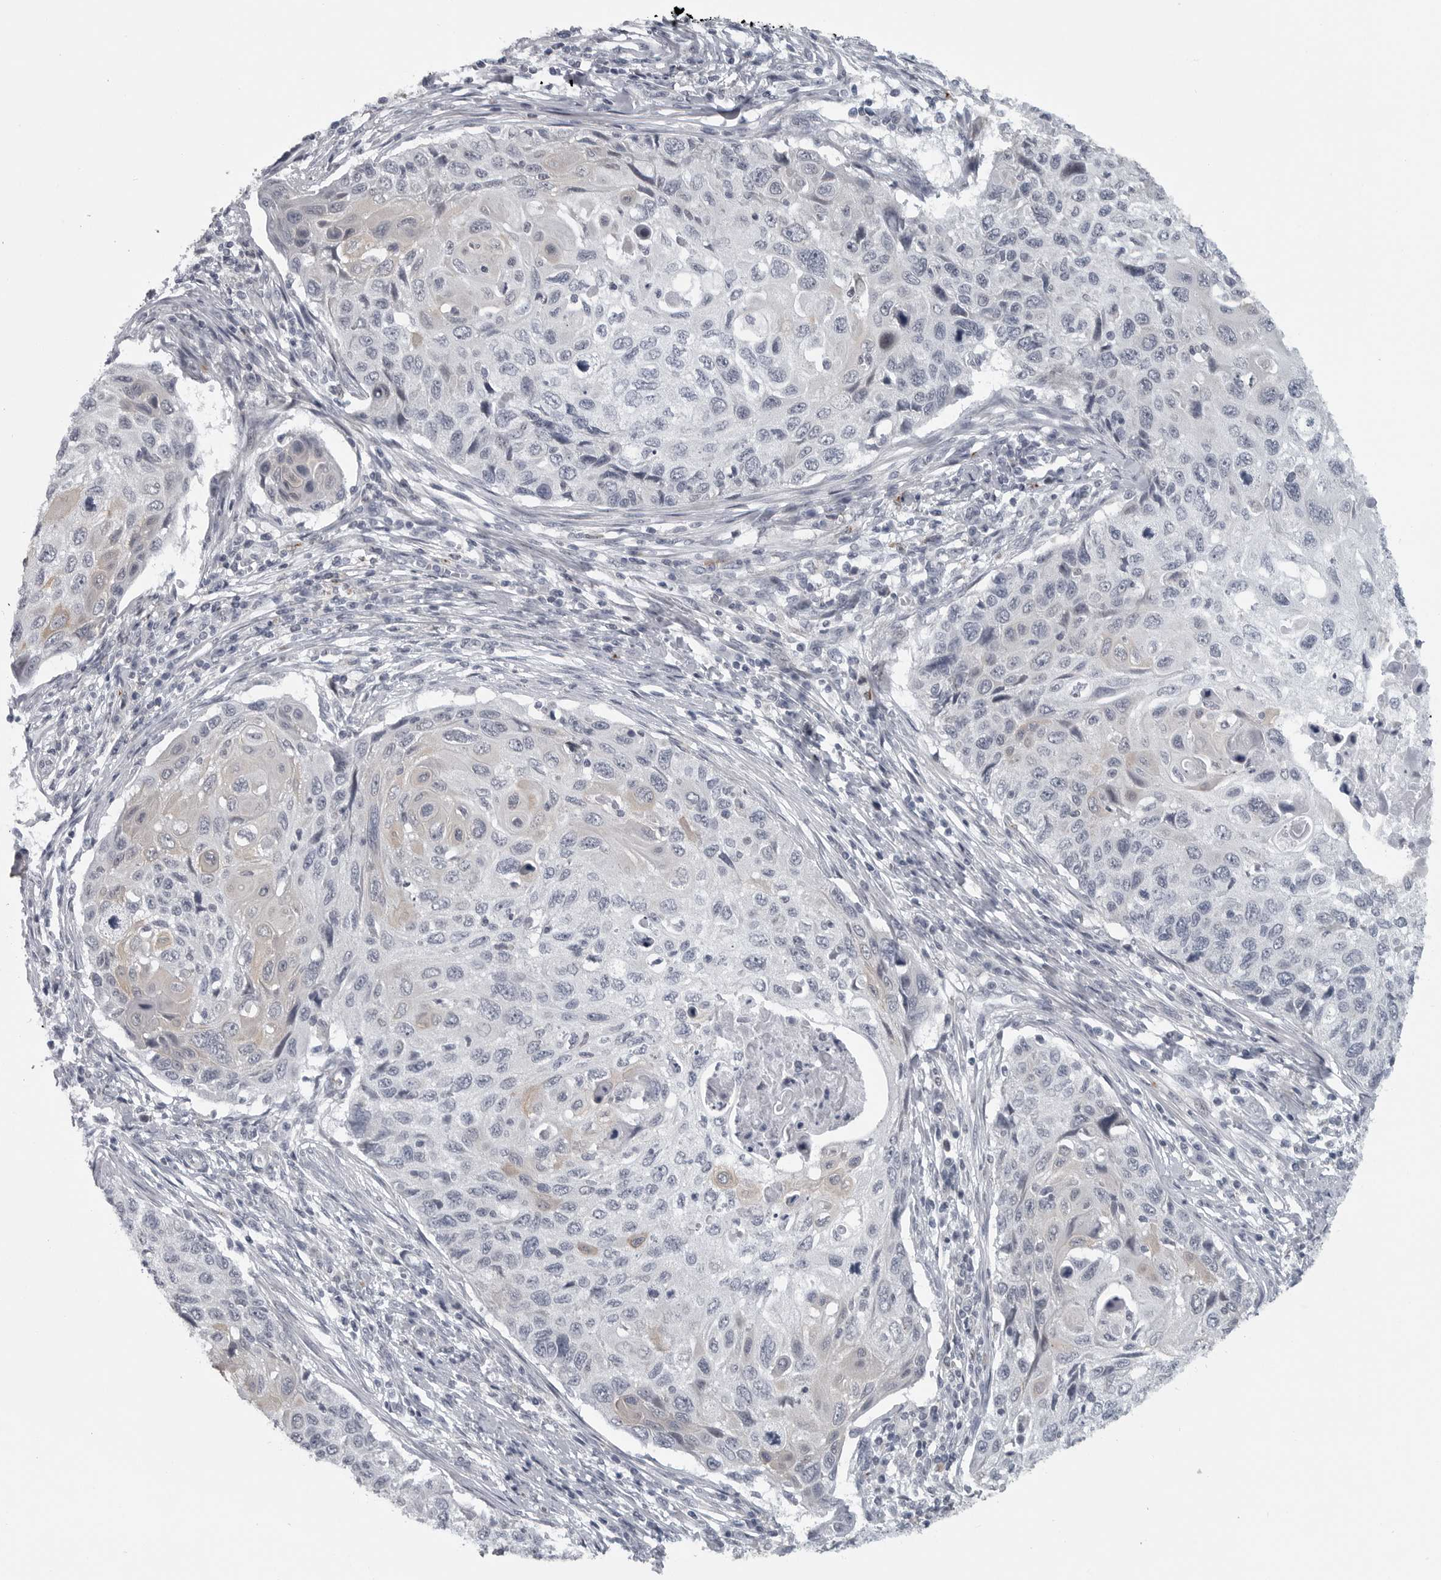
{"staining": {"intensity": "negative", "quantity": "none", "location": "none"}, "tissue": "cervical cancer", "cell_type": "Tumor cells", "image_type": "cancer", "snomed": [{"axis": "morphology", "description": "Squamous cell carcinoma, NOS"}, {"axis": "topography", "description": "Cervix"}], "caption": "High power microscopy image of an immunohistochemistry photomicrograph of cervical cancer, revealing no significant expression in tumor cells. Brightfield microscopy of IHC stained with DAB (brown) and hematoxylin (blue), captured at high magnification.", "gene": "LYSMD1", "patient": {"sex": "female", "age": 70}}